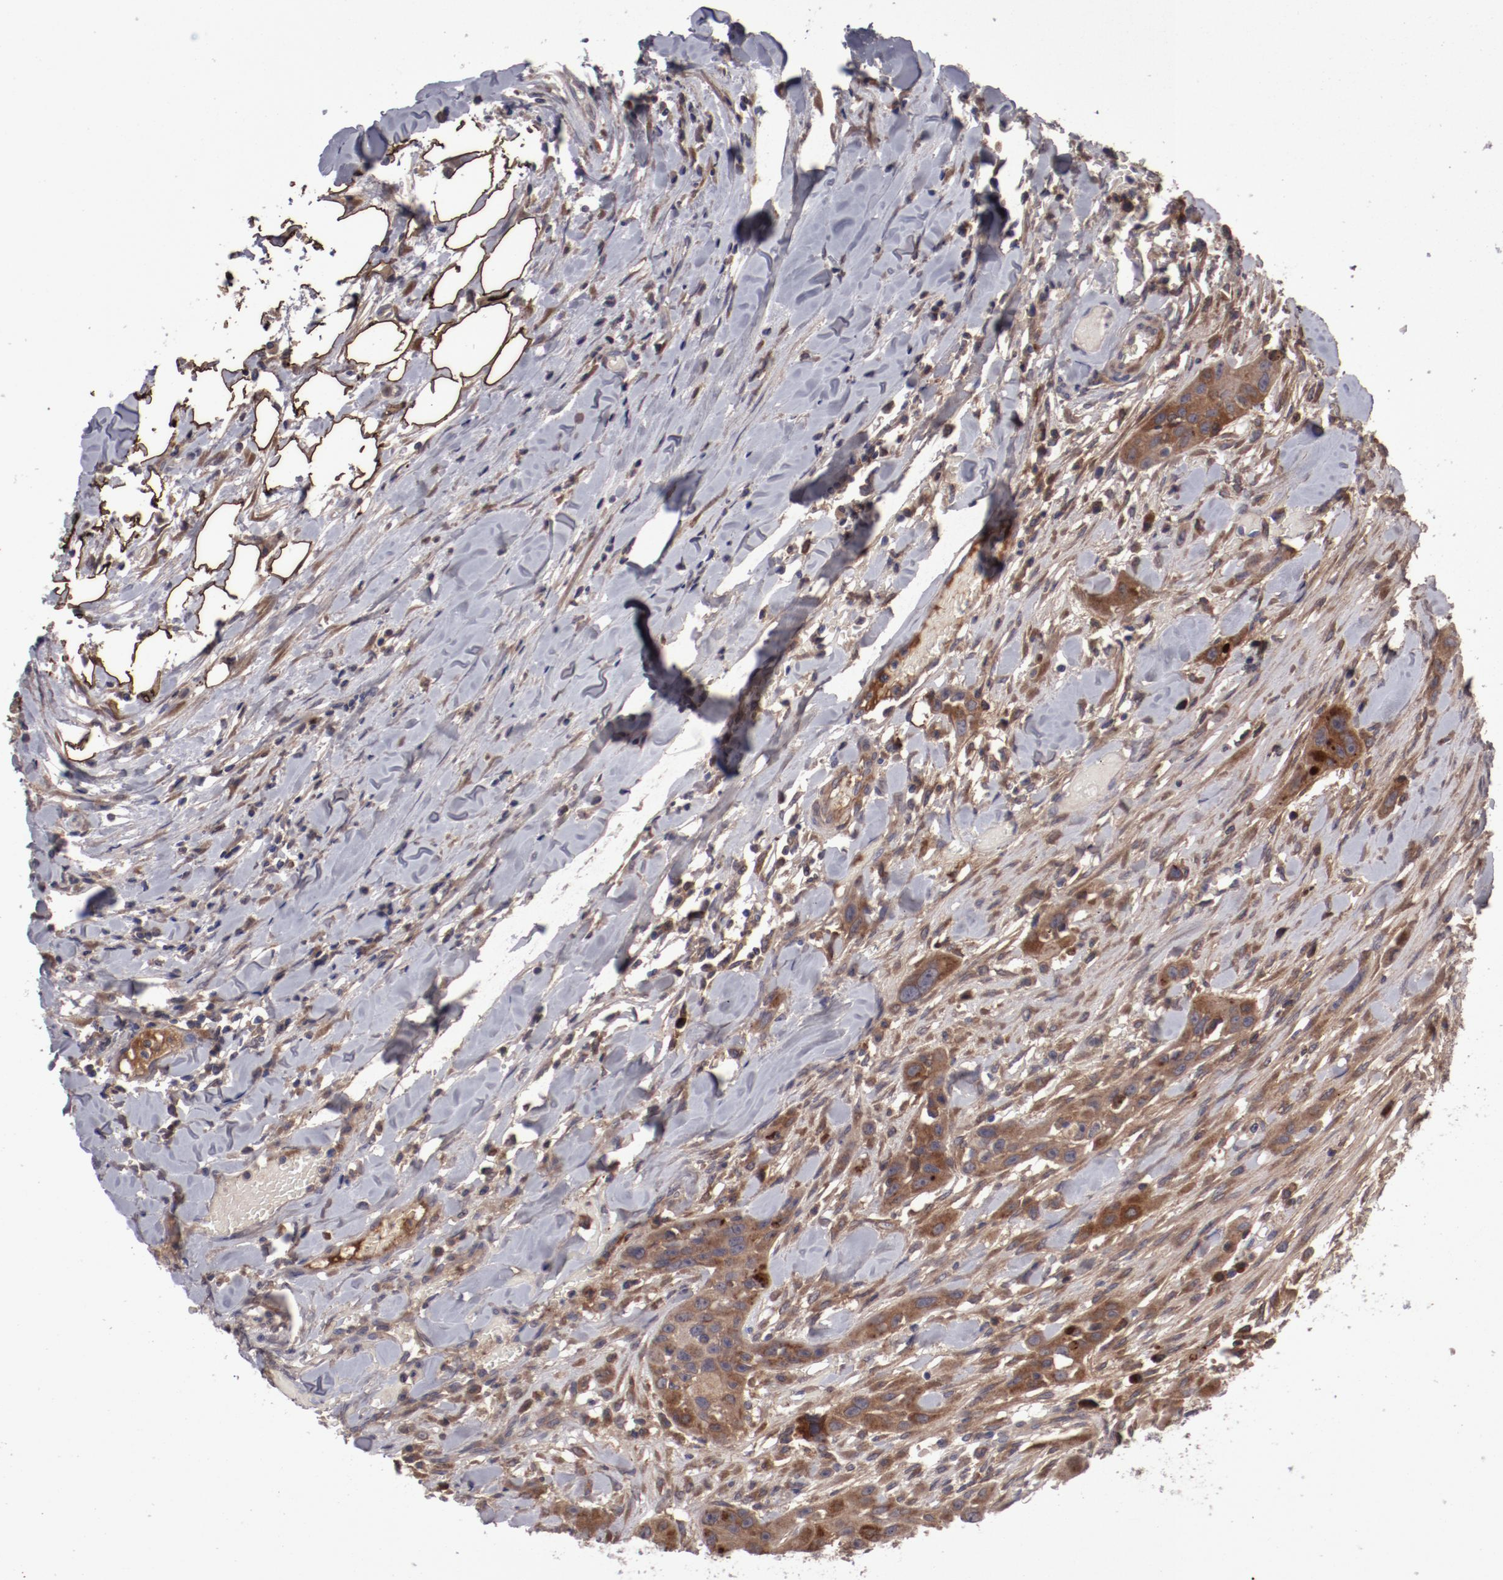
{"staining": {"intensity": "moderate", "quantity": ">75%", "location": "cytoplasmic/membranous"}, "tissue": "head and neck cancer", "cell_type": "Tumor cells", "image_type": "cancer", "snomed": [{"axis": "morphology", "description": "Neoplasm, malignant, NOS"}, {"axis": "topography", "description": "Salivary gland"}, {"axis": "topography", "description": "Head-Neck"}], "caption": "This is a photomicrograph of immunohistochemistry staining of head and neck cancer (malignant neoplasm), which shows moderate staining in the cytoplasmic/membranous of tumor cells.", "gene": "IL12A", "patient": {"sex": "male", "age": 43}}